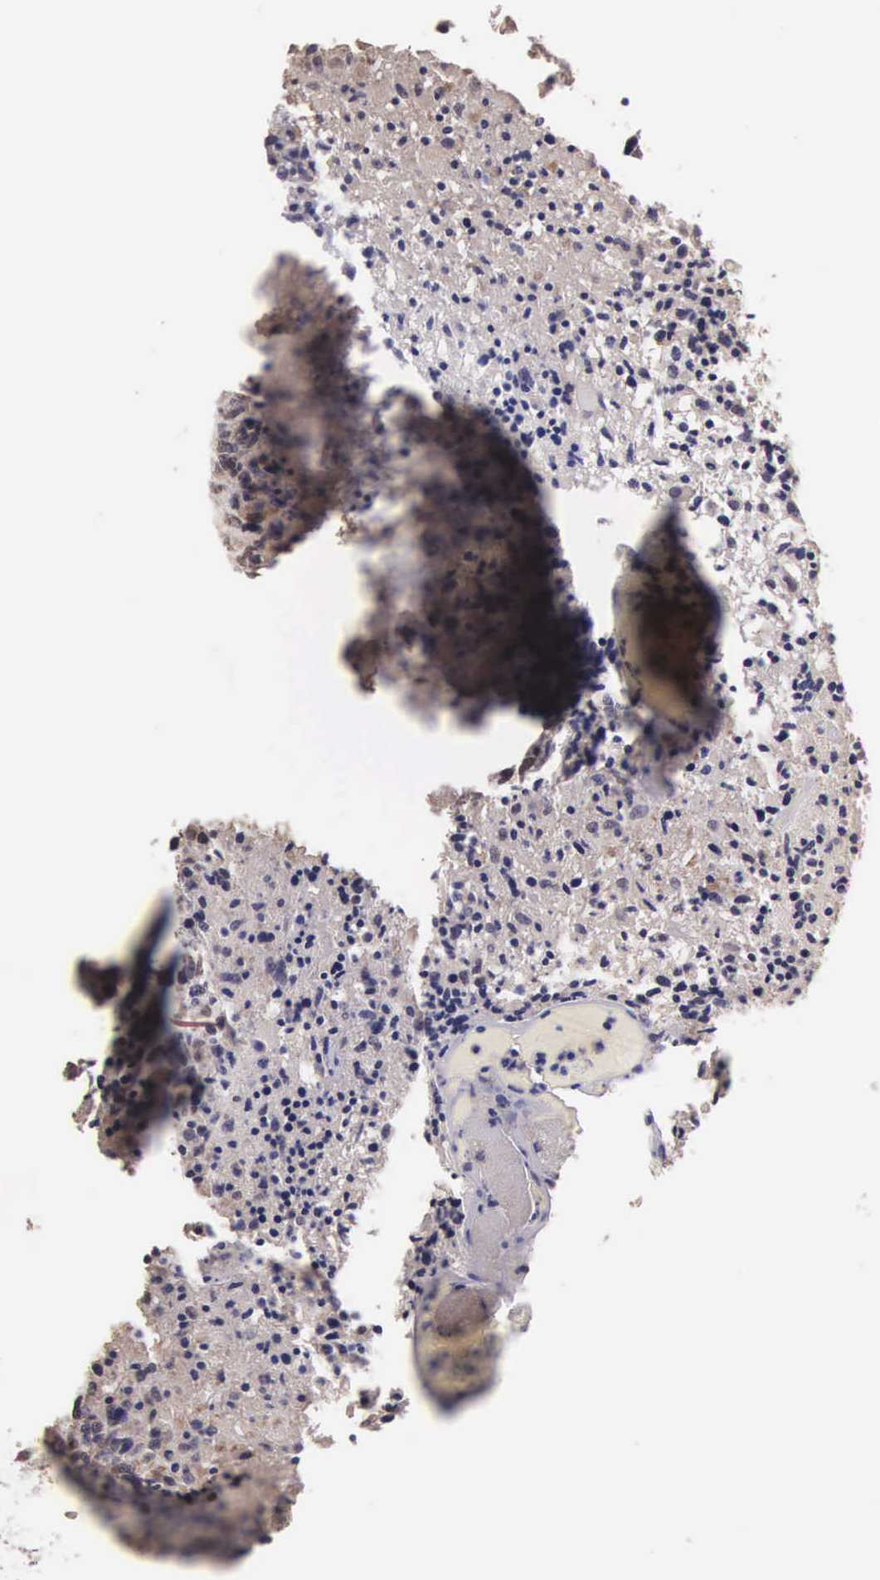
{"staining": {"intensity": "weak", "quantity": "25%-75%", "location": "cytoplasmic/membranous,nuclear"}, "tissue": "glioma", "cell_type": "Tumor cells", "image_type": "cancer", "snomed": [{"axis": "morphology", "description": "Glioma, malignant, High grade"}, {"axis": "topography", "description": "Brain"}], "caption": "Immunohistochemical staining of malignant glioma (high-grade) shows low levels of weak cytoplasmic/membranous and nuclear protein positivity in approximately 25%-75% of tumor cells. (Brightfield microscopy of DAB IHC at high magnification).", "gene": "CDC45", "patient": {"sex": "male", "age": 36}}